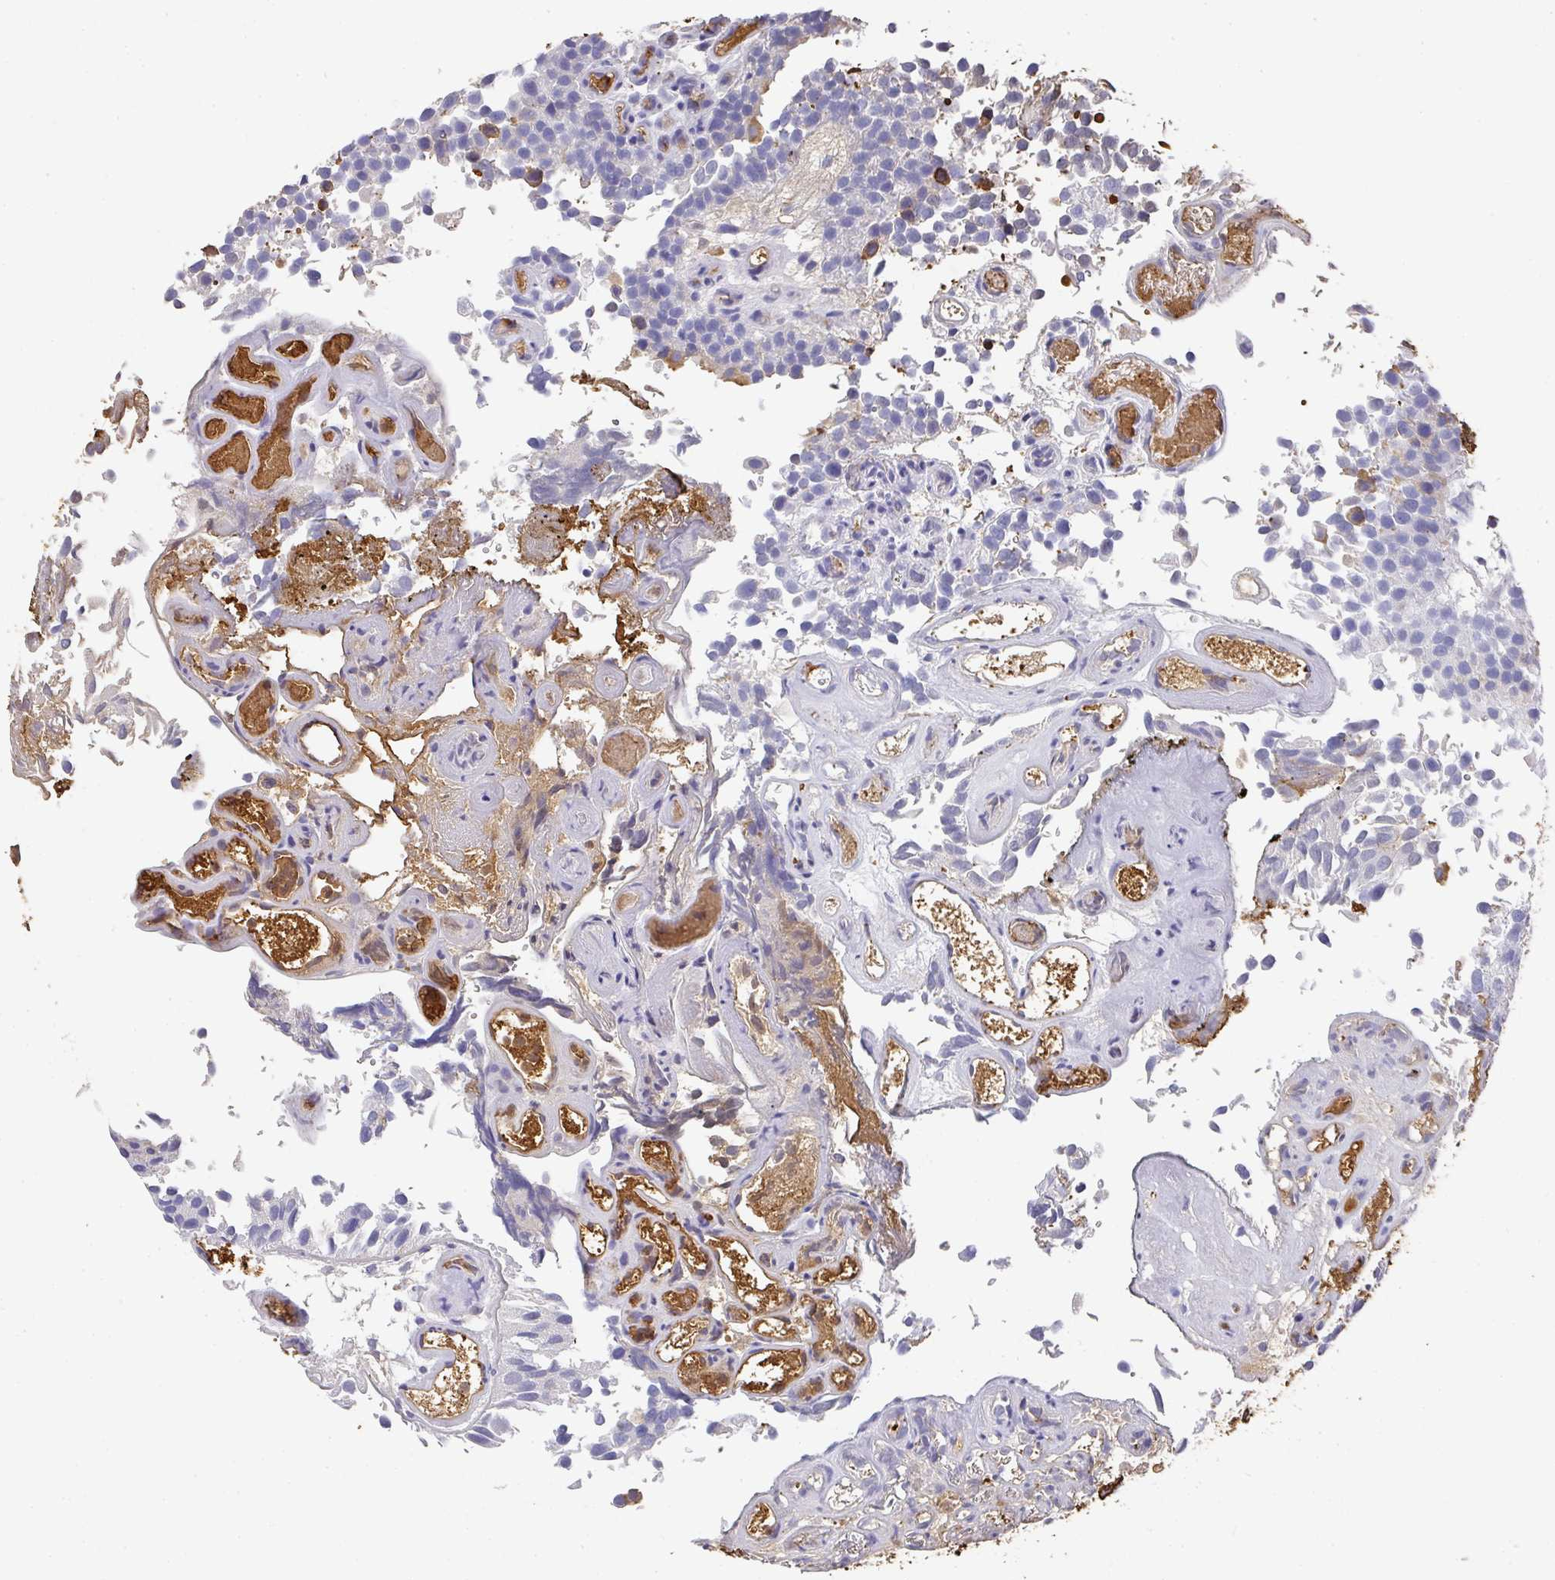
{"staining": {"intensity": "weak", "quantity": "<25%", "location": "cytoplasmic/membranous"}, "tissue": "urothelial cancer", "cell_type": "Tumor cells", "image_type": "cancer", "snomed": [{"axis": "morphology", "description": "Urothelial carcinoma, NOS"}, {"axis": "topography", "description": "Urinary bladder"}], "caption": "DAB (3,3'-diaminobenzidine) immunohistochemical staining of human urothelial cancer demonstrates no significant positivity in tumor cells.", "gene": "ALB", "patient": {"sex": "male", "age": 87}}